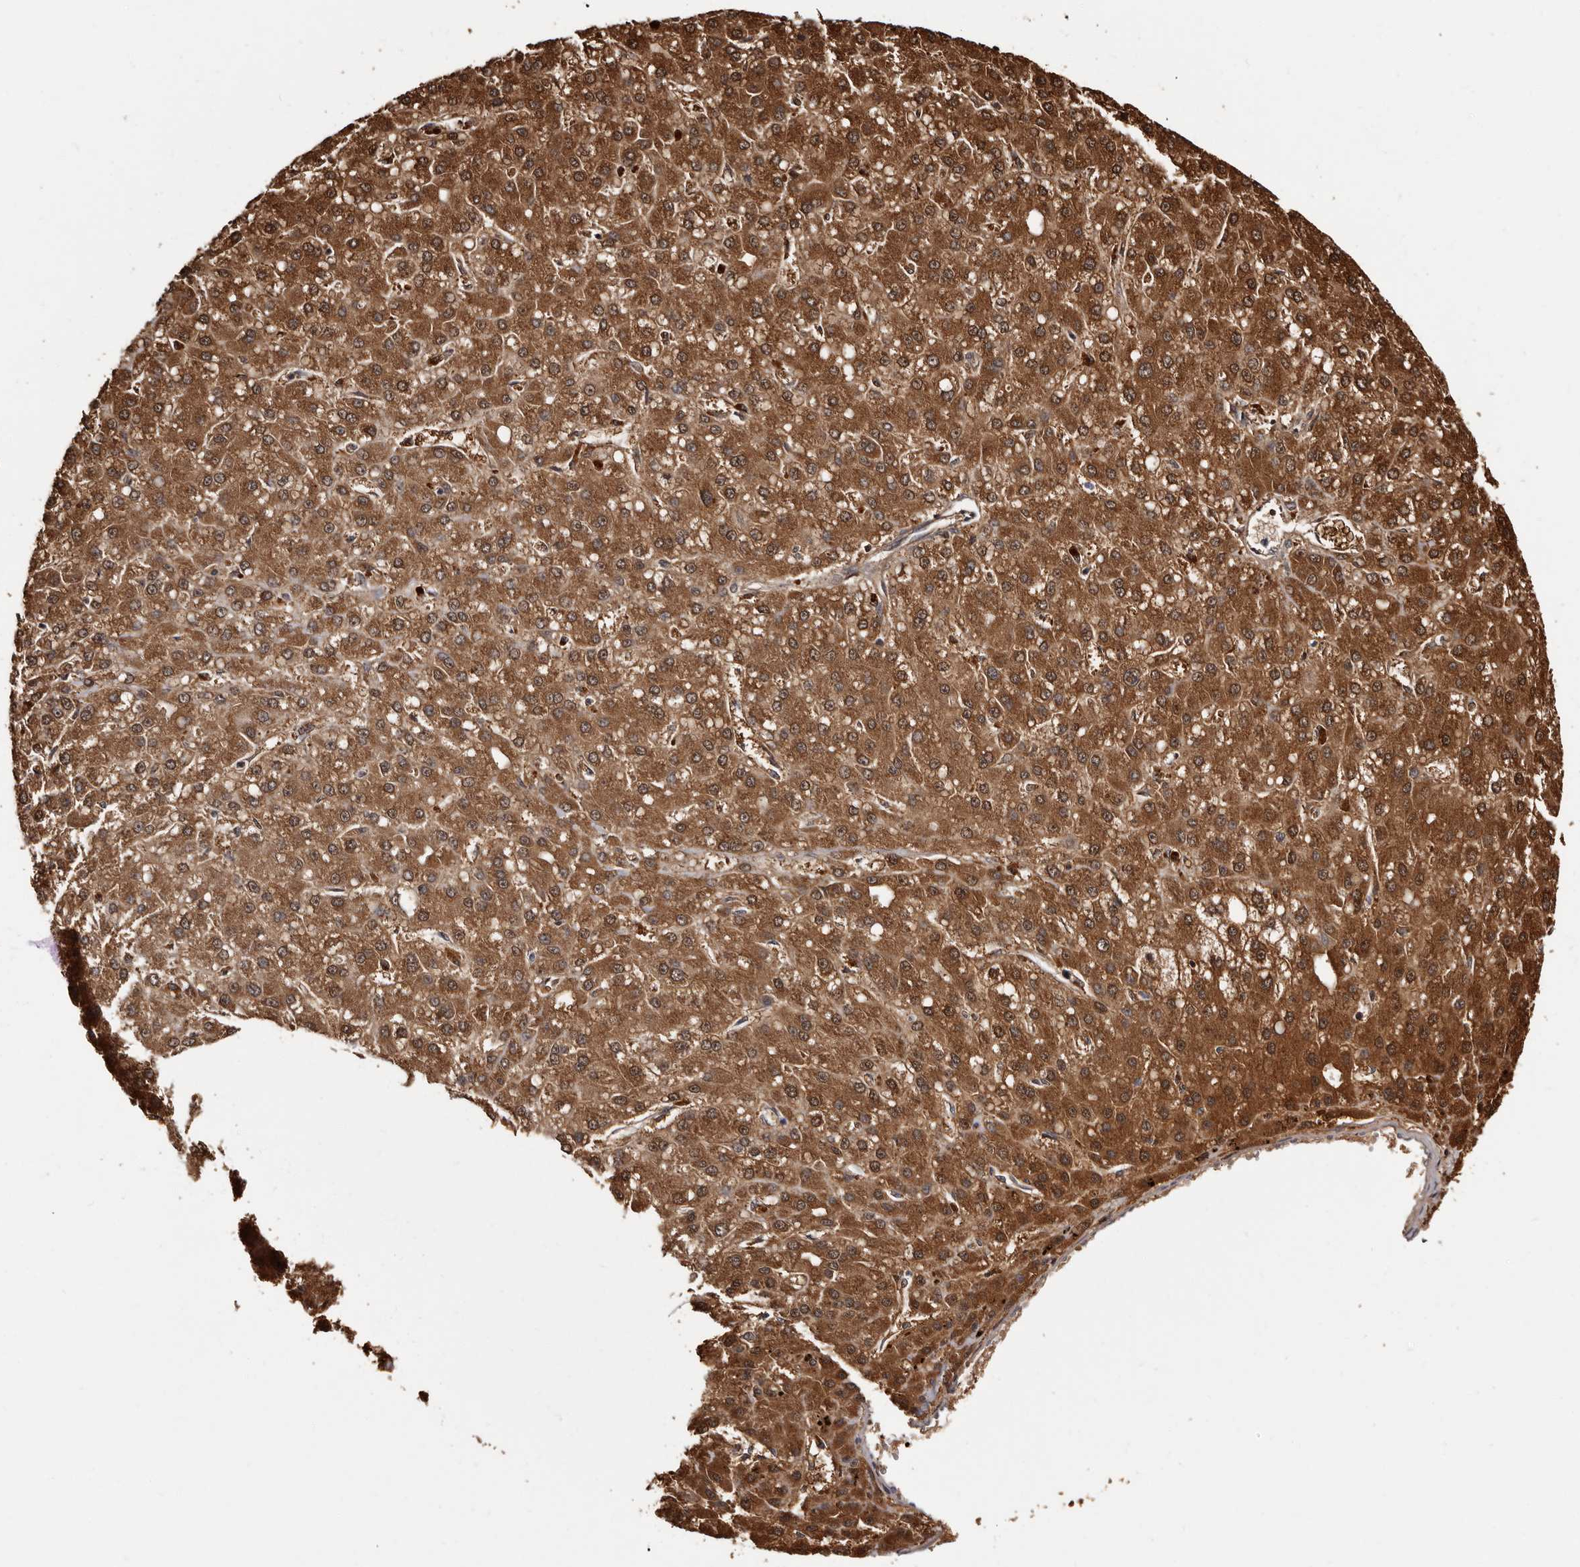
{"staining": {"intensity": "strong", "quantity": ">75%", "location": "cytoplasmic/membranous,nuclear"}, "tissue": "liver cancer", "cell_type": "Tumor cells", "image_type": "cancer", "snomed": [{"axis": "morphology", "description": "Carcinoma, Hepatocellular, NOS"}, {"axis": "topography", "description": "Liver"}], "caption": "Immunohistochemistry (IHC) micrograph of human liver cancer stained for a protein (brown), which exhibits high levels of strong cytoplasmic/membranous and nuclear positivity in about >75% of tumor cells.", "gene": "DNPH1", "patient": {"sex": "male", "age": 67}}